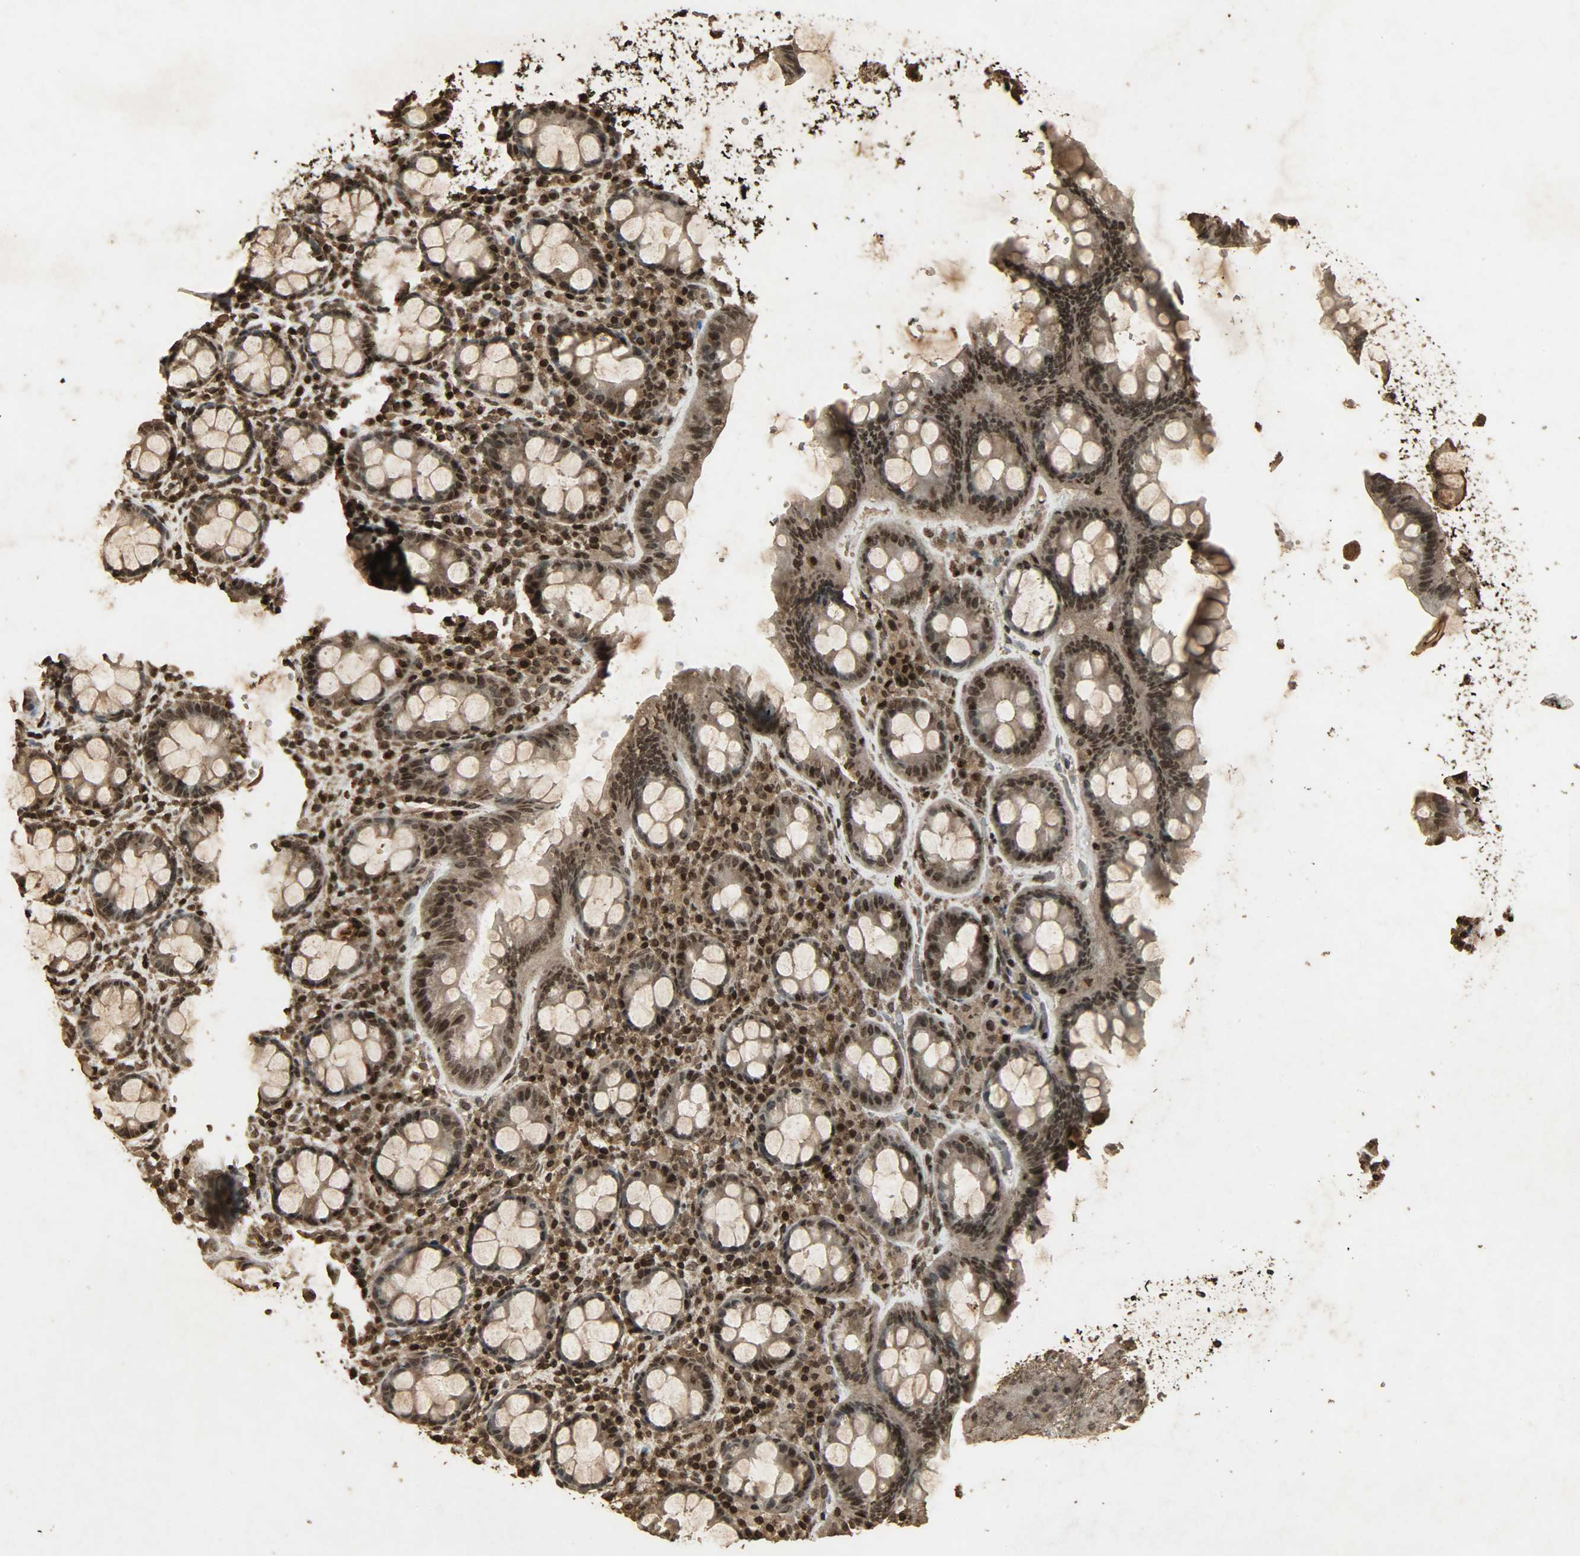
{"staining": {"intensity": "strong", "quantity": ">75%", "location": "cytoplasmic/membranous,nuclear"}, "tissue": "rectum", "cell_type": "Glandular cells", "image_type": "normal", "snomed": [{"axis": "morphology", "description": "Normal tissue, NOS"}, {"axis": "topography", "description": "Rectum"}], "caption": "Immunohistochemical staining of benign human rectum reveals high levels of strong cytoplasmic/membranous,nuclear positivity in approximately >75% of glandular cells.", "gene": "PPP3R1", "patient": {"sex": "male", "age": 92}}